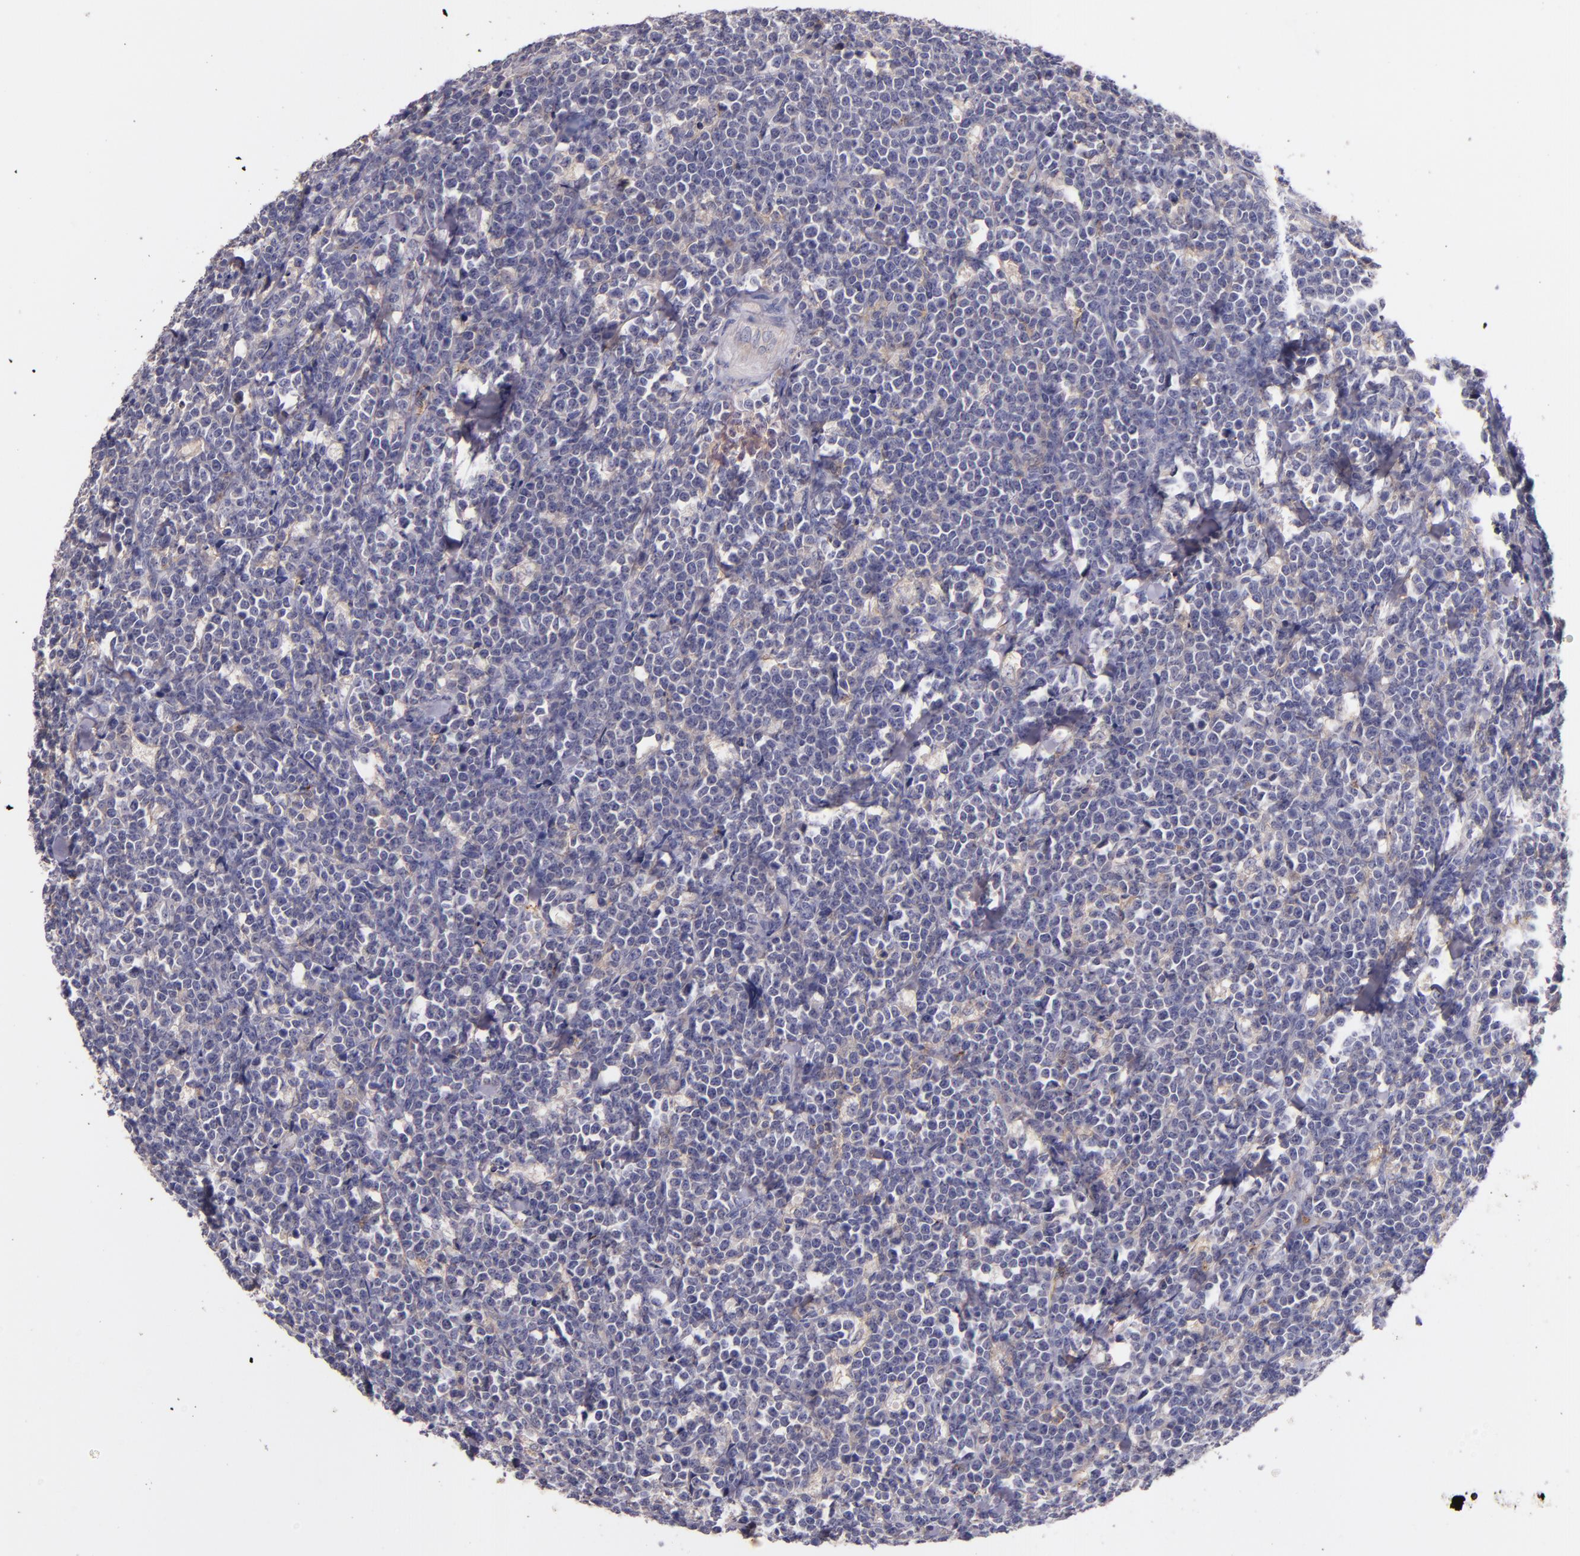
{"staining": {"intensity": "negative", "quantity": "none", "location": "none"}, "tissue": "lymphoma", "cell_type": "Tumor cells", "image_type": "cancer", "snomed": [{"axis": "morphology", "description": "Malignant lymphoma, non-Hodgkin's type, High grade"}, {"axis": "topography", "description": "Small intestine"}, {"axis": "topography", "description": "Colon"}], "caption": "Protein analysis of malignant lymphoma, non-Hodgkin's type (high-grade) reveals no significant positivity in tumor cells.", "gene": "C5AR1", "patient": {"sex": "male", "age": 8}}